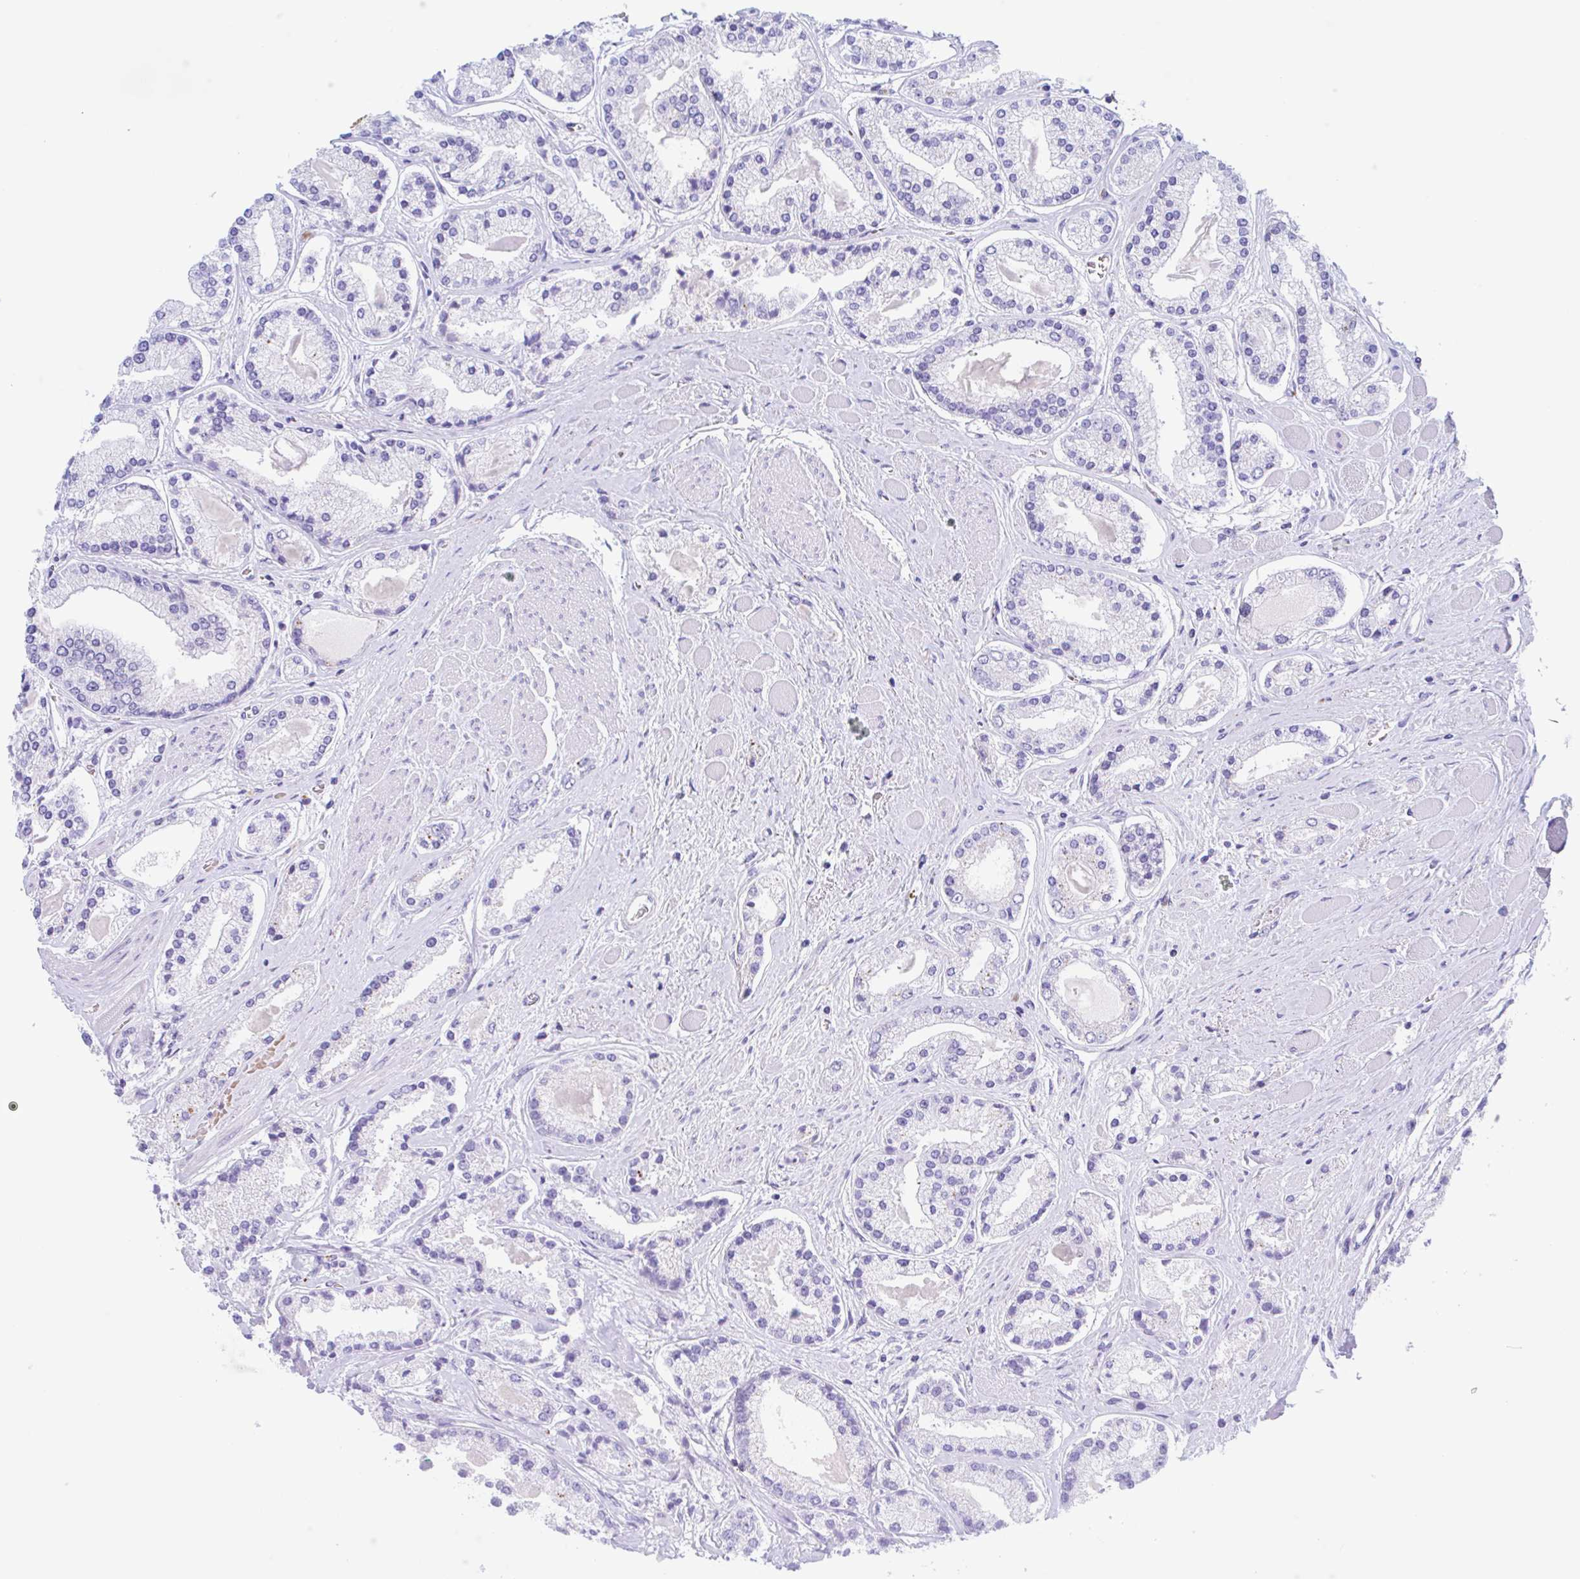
{"staining": {"intensity": "negative", "quantity": "none", "location": "none"}, "tissue": "prostate cancer", "cell_type": "Tumor cells", "image_type": "cancer", "snomed": [{"axis": "morphology", "description": "Adenocarcinoma, High grade"}, {"axis": "topography", "description": "Prostate"}], "caption": "Tumor cells are negative for protein expression in human adenocarcinoma (high-grade) (prostate). (DAB immunohistochemistry (IHC) visualized using brightfield microscopy, high magnification).", "gene": "ANKRD9", "patient": {"sex": "male", "age": 67}}